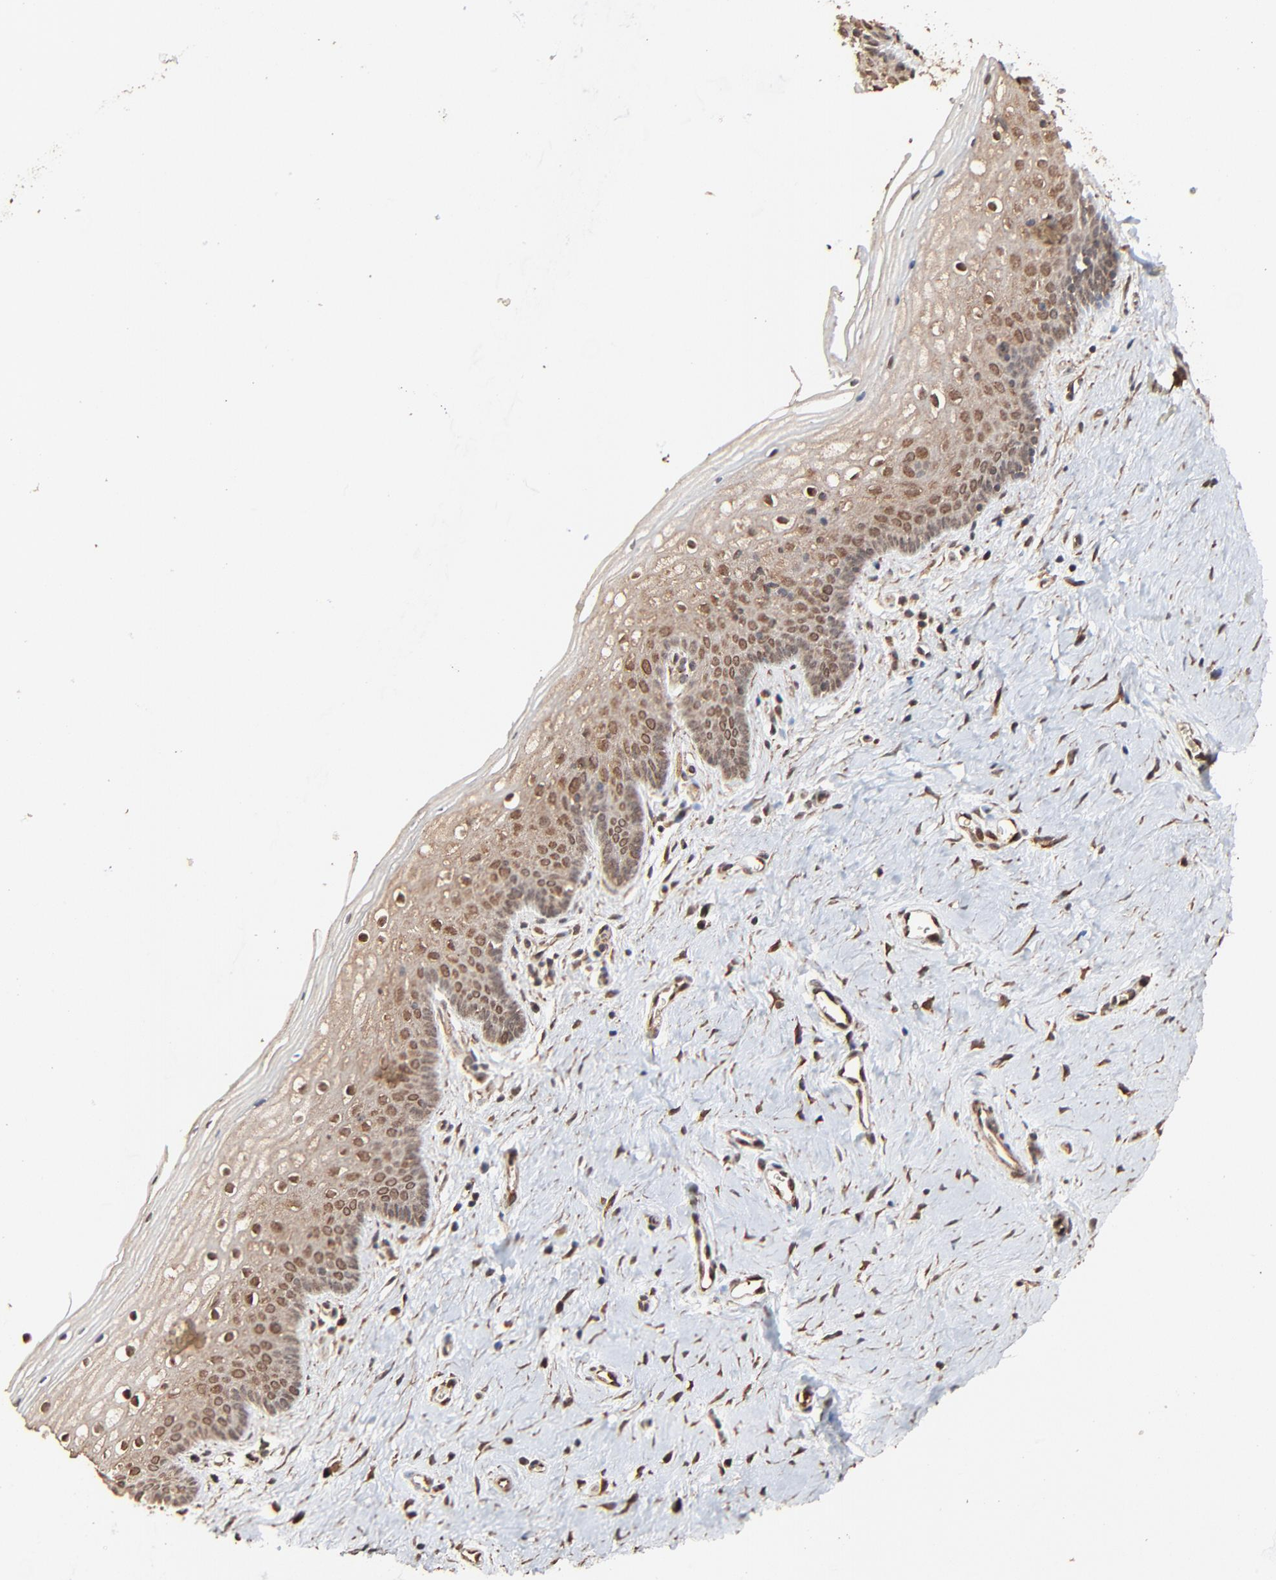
{"staining": {"intensity": "moderate", "quantity": ">75%", "location": "cytoplasmic/membranous,nuclear"}, "tissue": "vagina", "cell_type": "Squamous epithelial cells", "image_type": "normal", "snomed": [{"axis": "morphology", "description": "Normal tissue, NOS"}, {"axis": "topography", "description": "Vagina"}], "caption": "This is a micrograph of immunohistochemistry (IHC) staining of benign vagina, which shows moderate expression in the cytoplasmic/membranous,nuclear of squamous epithelial cells.", "gene": "FAM227A", "patient": {"sex": "female", "age": 46}}